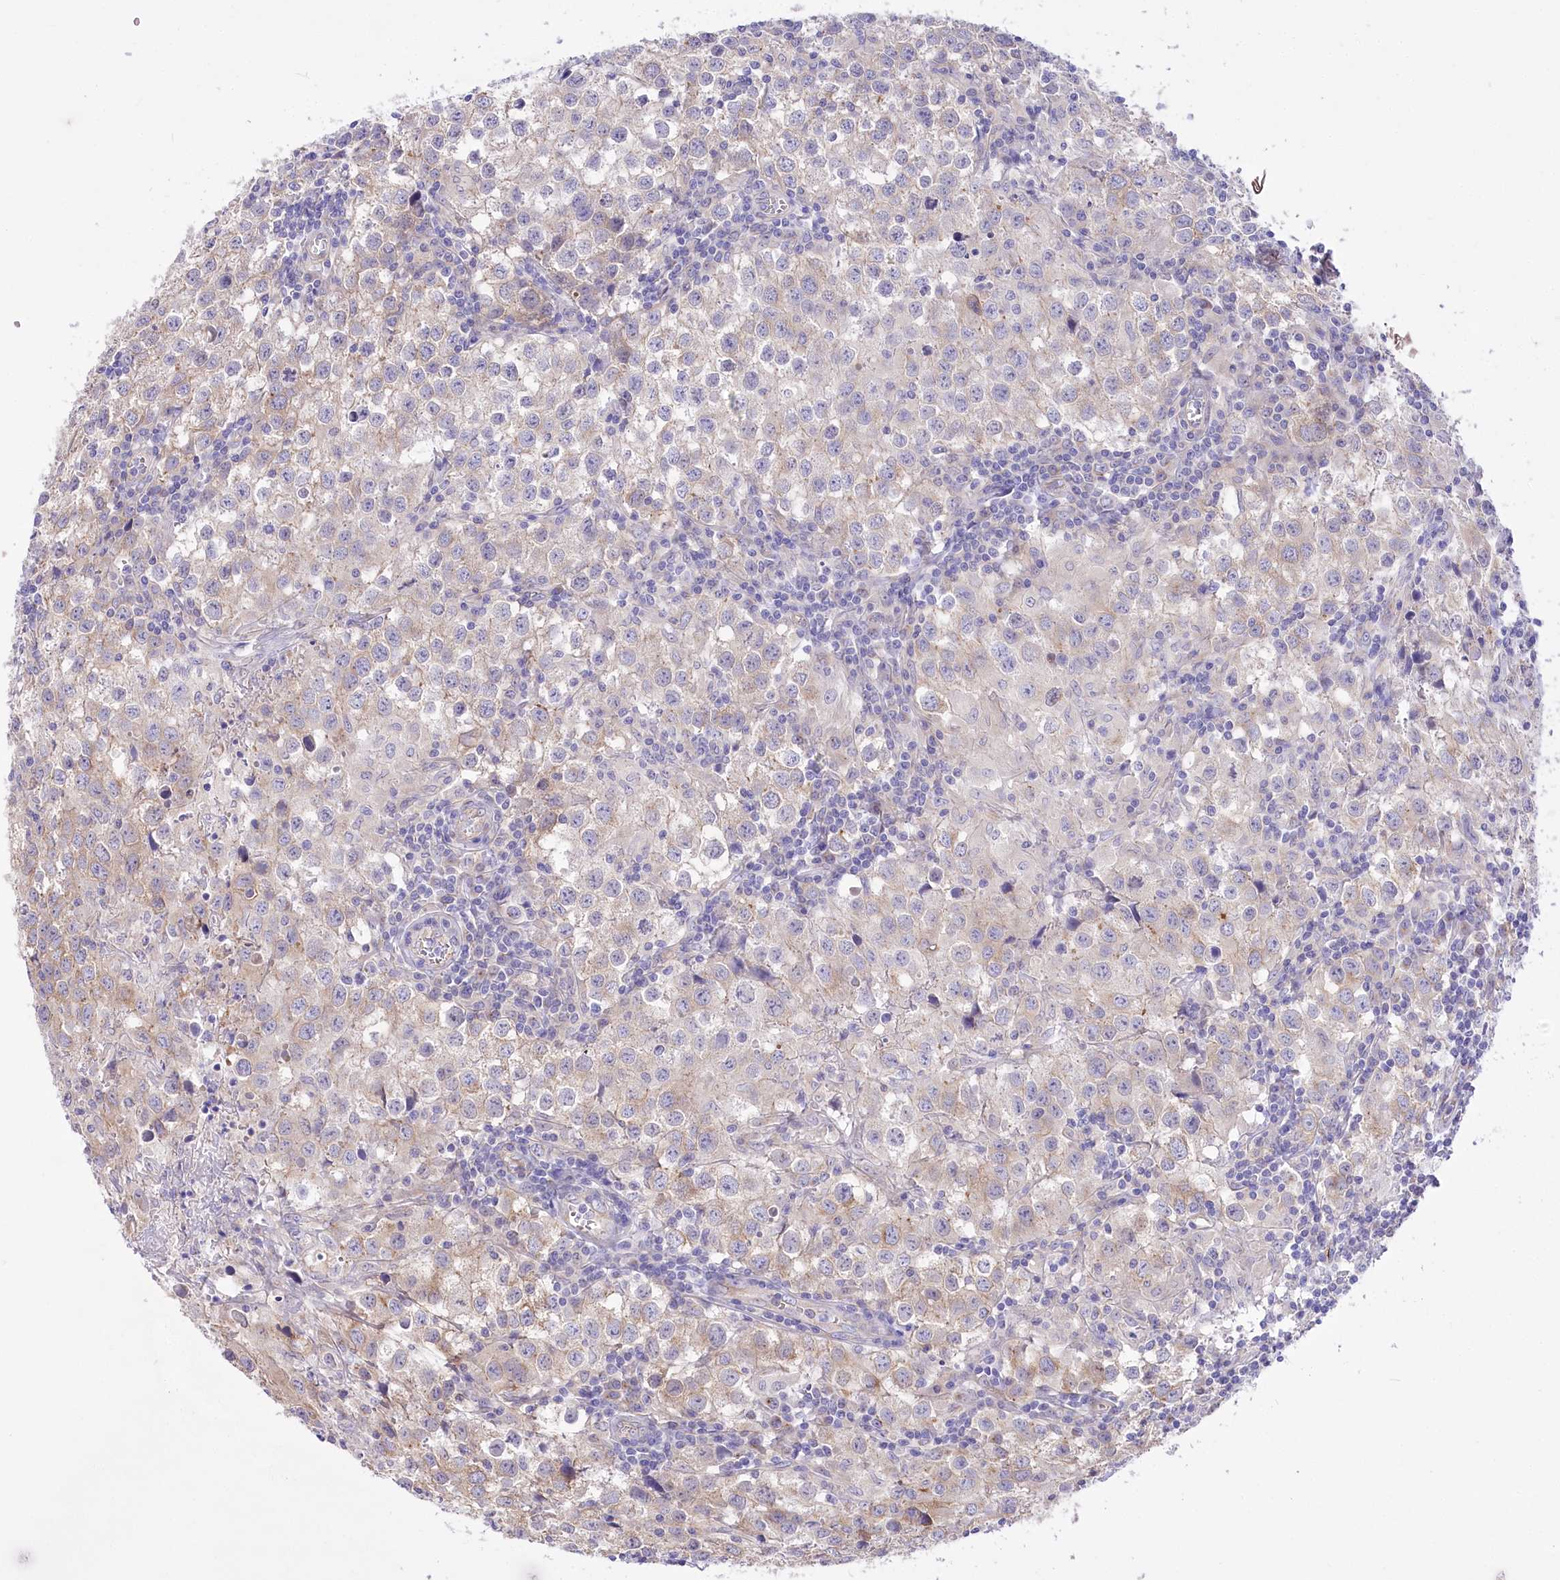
{"staining": {"intensity": "weak", "quantity": "25%-75%", "location": "cytoplasmic/membranous"}, "tissue": "testis cancer", "cell_type": "Tumor cells", "image_type": "cancer", "snomed": [{"axis": "morphology", "description": "Seminoma, NOS"}, {"axis": "morphology", "description": "Carcinoma, Embryonal, NOS"}, {"axis": "topography", "description": "Testis"}], "caption": "Weak cytoplasmic/membranous staining for a protein is appreciated in approximately 25%-75% of tumor cells of testis cancer (embryonal carcinoma) using immunohistochemistry.", "gene": "LRRC34", "patient": {"sex": "male", "age": 43}}